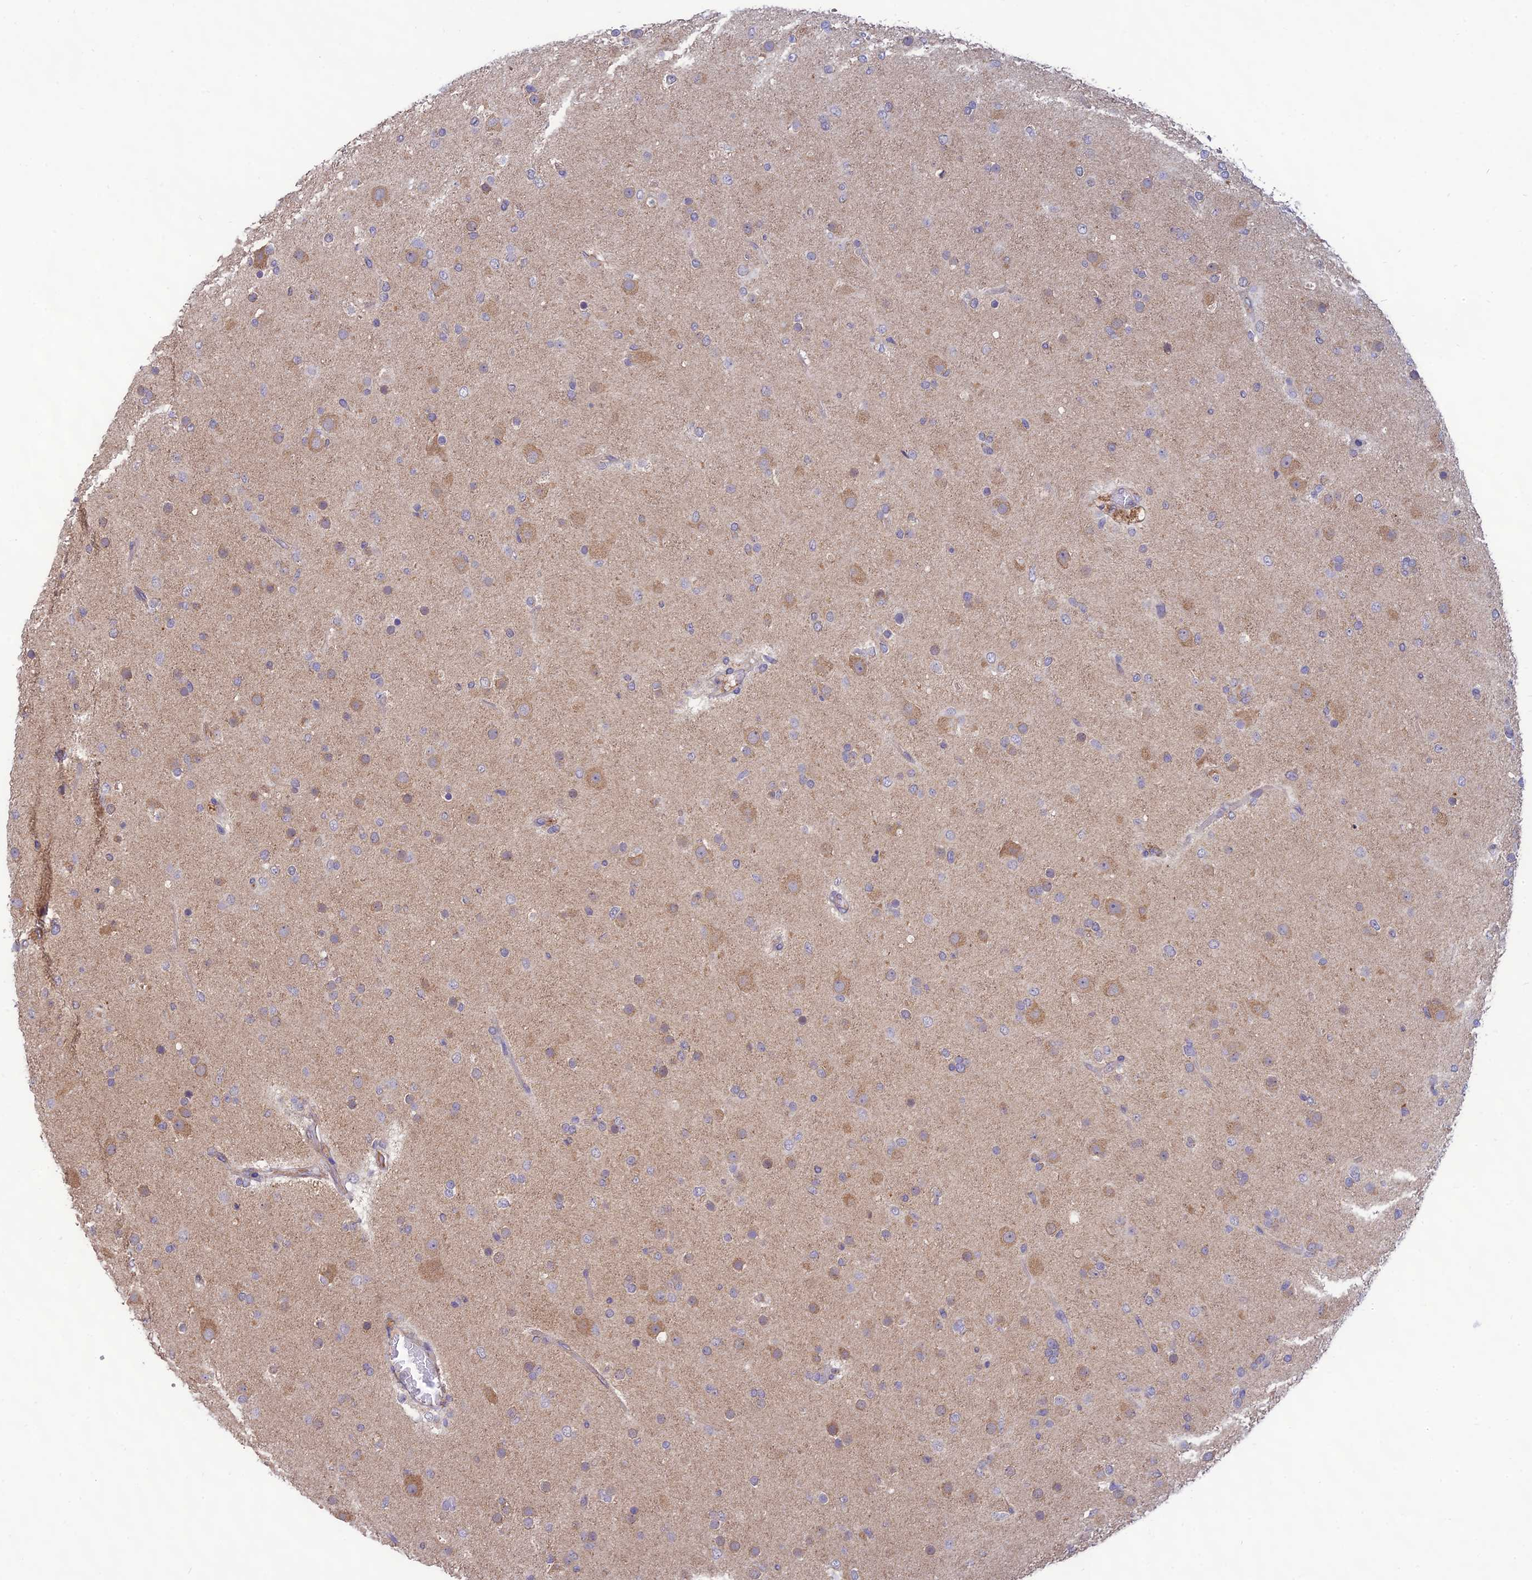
{"staining": {"intensity": "negative", "quantity": "none", "location": "none"}, "tissue": "glioma", "cell_type": "Tumor cells", "image_type": "cancer", "snomed": [{"axis": "morphology", "description": "Glioma, malignant, Low grade"}, {"axis": "topography", "description": "Brain"}], "caption": "This is an immunohistochemistry (IHC) micrograph of glioma. There is no positivity in tumor cells.", "gene": "MRNIP", "patient": {"sex": "male", "age": 65}}